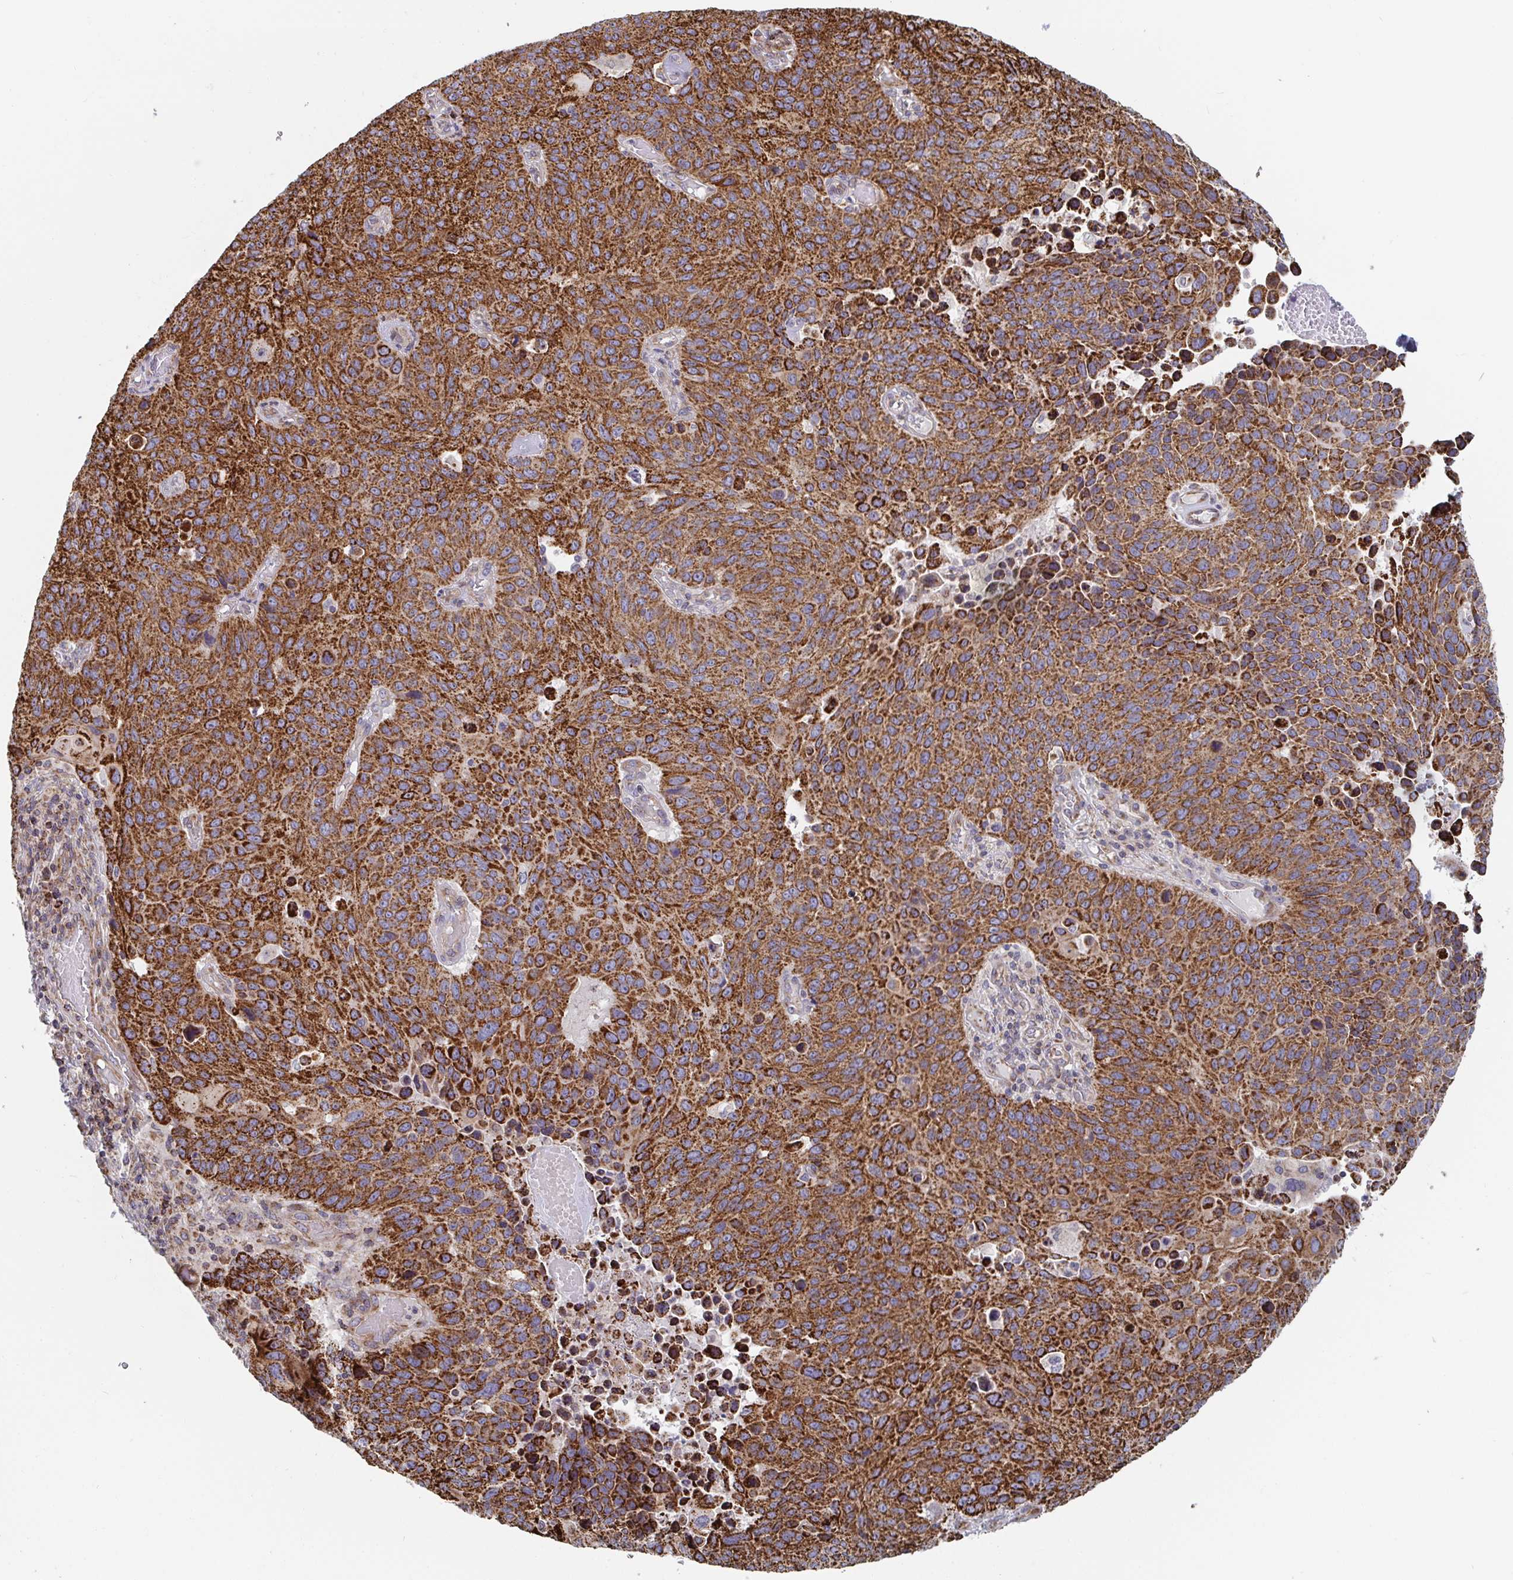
{"staining": {"intensity": "strong", "quantity": ">75%", "location": "cytoplasmic/membranous"}, "tissue": "lung cancer", "cell_type": "Tumor cells", "image_type": "cancer", "snomed": [{"axis": "morphology", "description": "Squamous cell carcinoma, NOS"}, {"axis": "topography", "description": "Lung"}], "caption": "IHC of lung squamous cell carcinoma shows high levels of strong cytoplasmic/membranous positivity in approximately >75% of tumor cells.", "gene": "STARD8", "patient": {"sex": "male", "age": 68}}